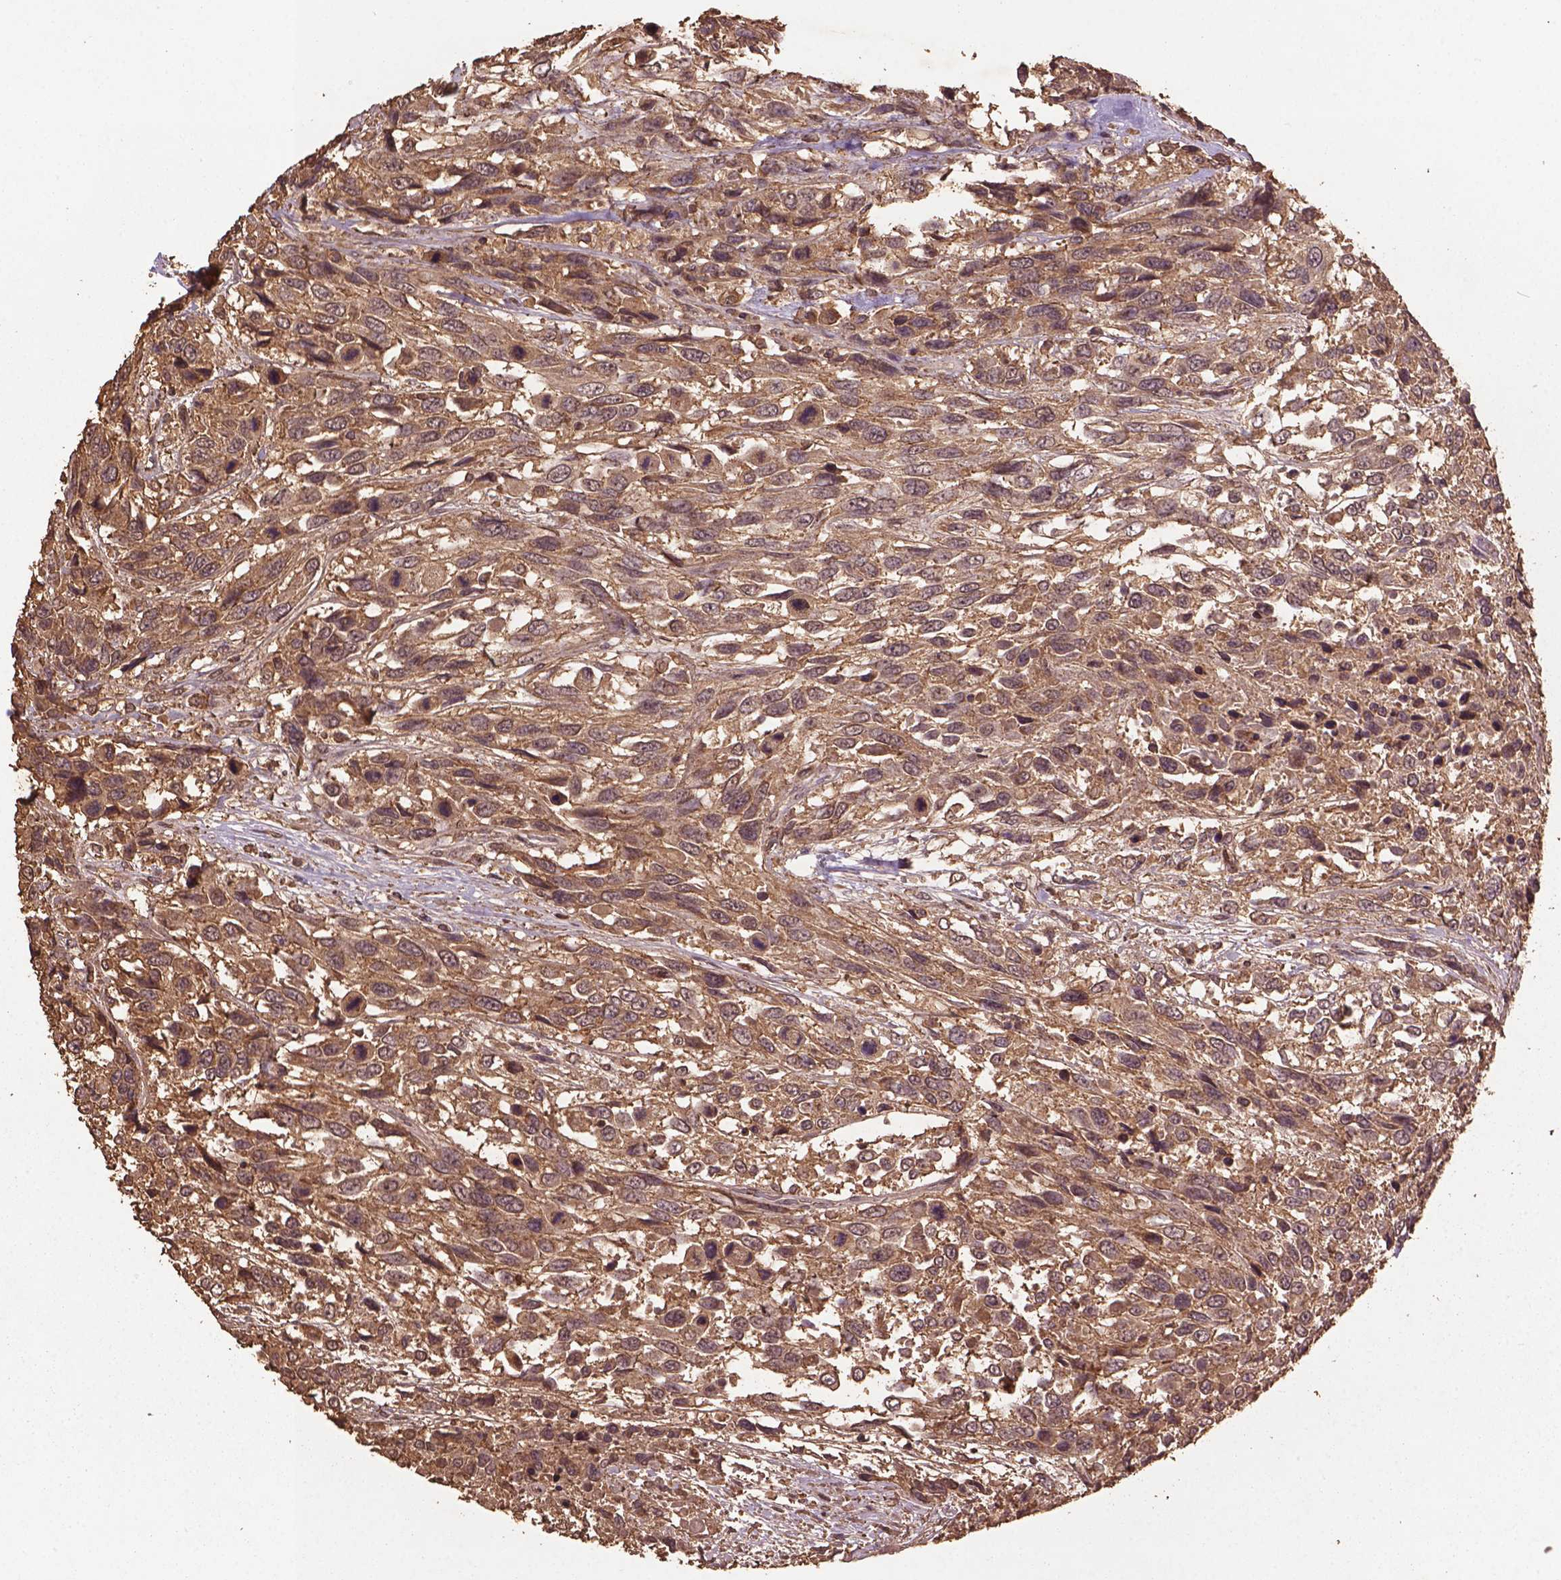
{"staining": {"intensity": "weak", "quantity": "25%-75%", "location": "cytoplasmic/membranous"}, "tissue": "urothelial cancer", "cell_type": "Tumor cells", "image_type": "cancer", "snomed": [{"axis": "morphology", "description": "Urothelial carcinoma, High grade"}, {"axis": "topography", "description": "Urinary bladder"}], "caption": "A low amount of weak cytoplasmic/membranous staining is present in about 25%-75% of tumor cells in urothelial carcinoma (high-grade) tissue.", "gene": "BABAM1", "patient": {"sex": "female", "age": 70}}